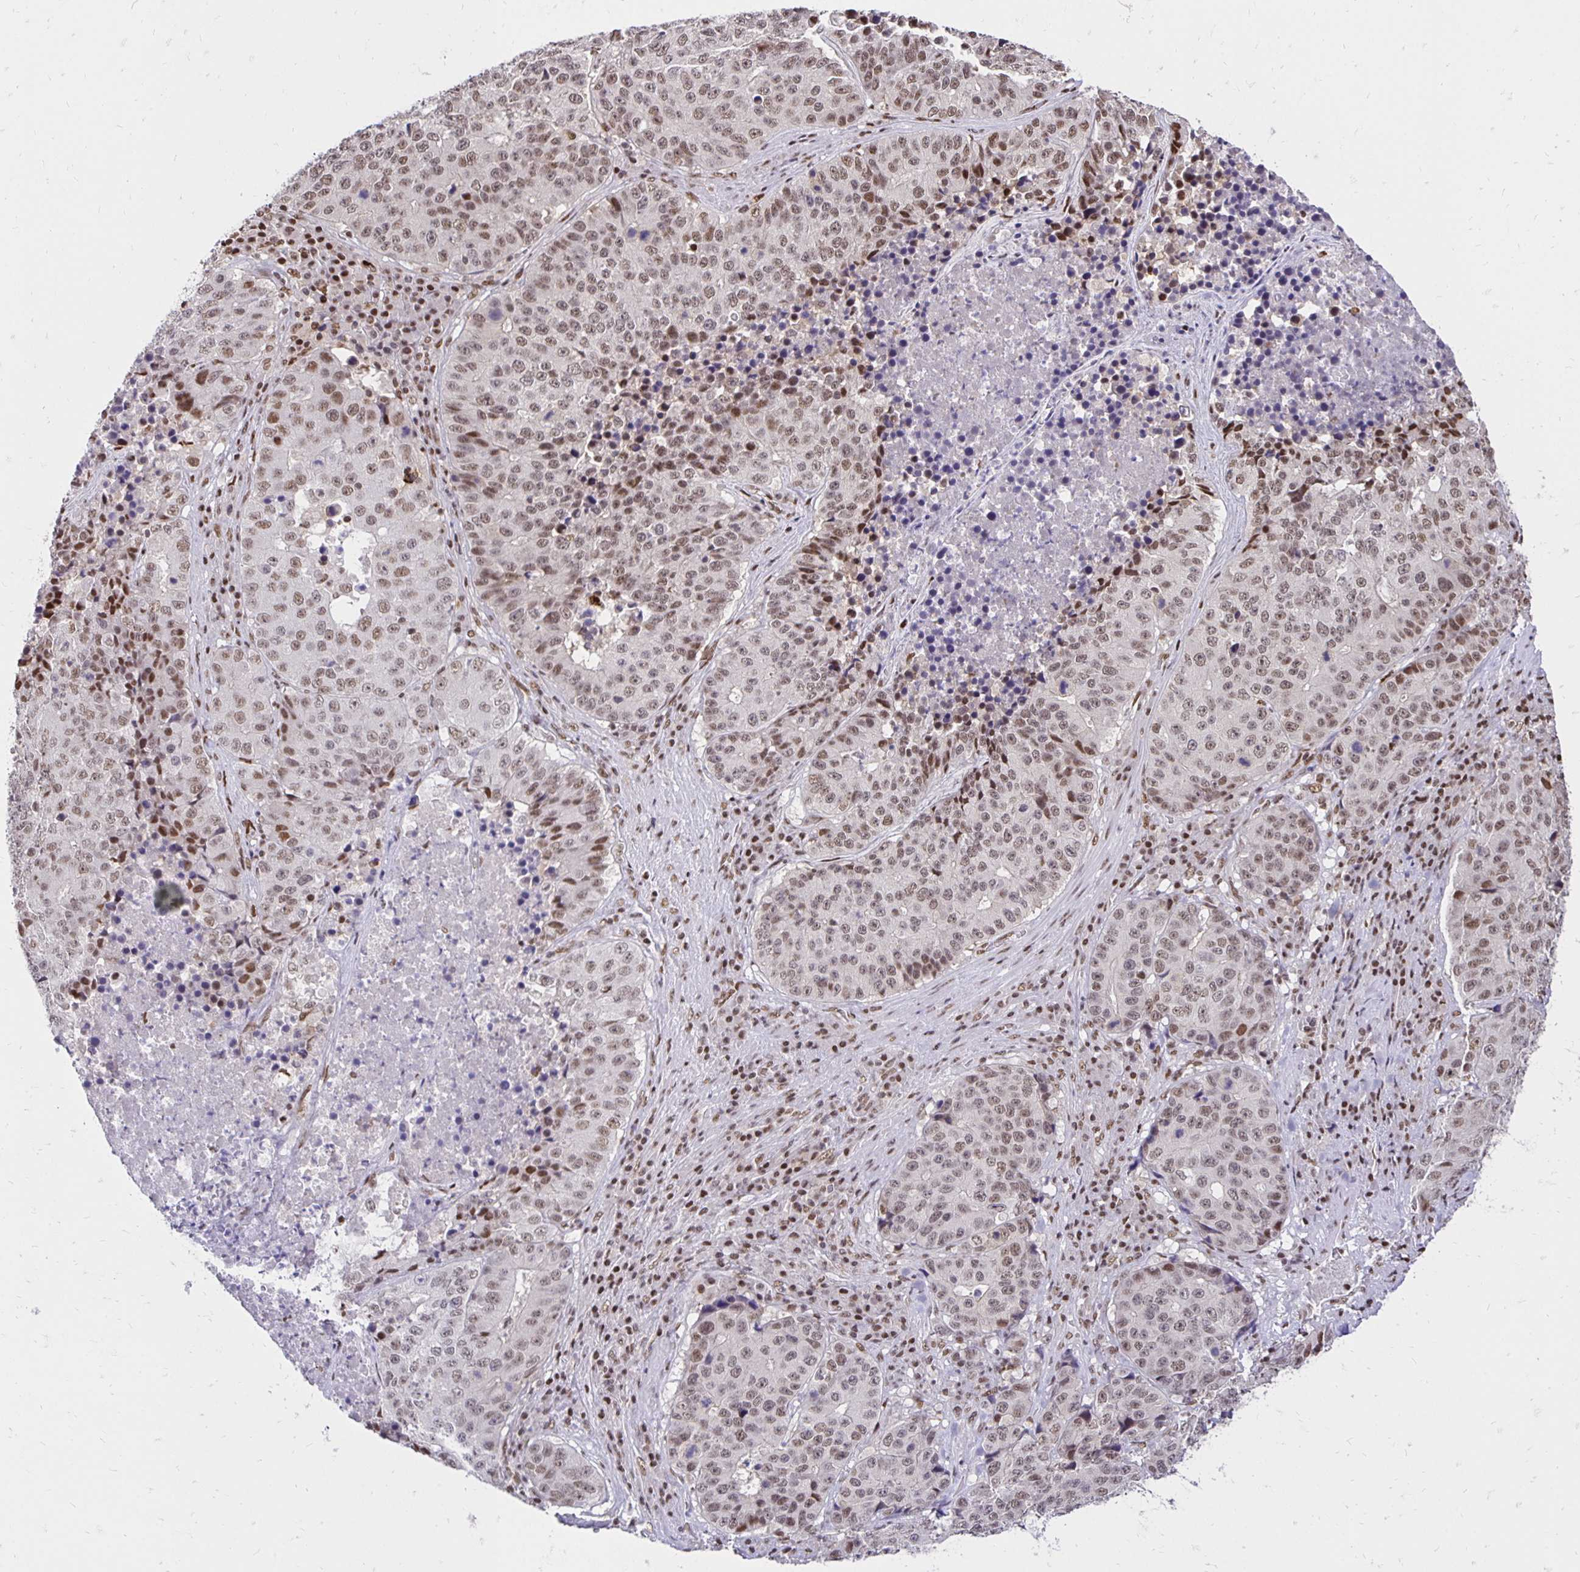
{"staining": {"intensity": "moderate", "quantity": "25%-75%", "location": "nuclear"}, "tissue": "stomach cancer", "cell_type": "Tumor cells", "image_type": "cancer", "snomed": [{"axis": "morphology", "description": "Adenocarcinoma, NOS"}, {"axis": "topography", "description": "Stomach"}], "caption": "Protein expression analysis of human stomach adenocarcinoma reveals moderate nuclear positivity in approximately 25%-75% of tumor cells.", "gene": "ZNF579", "patient": {"sex": "male", "age": 71}}